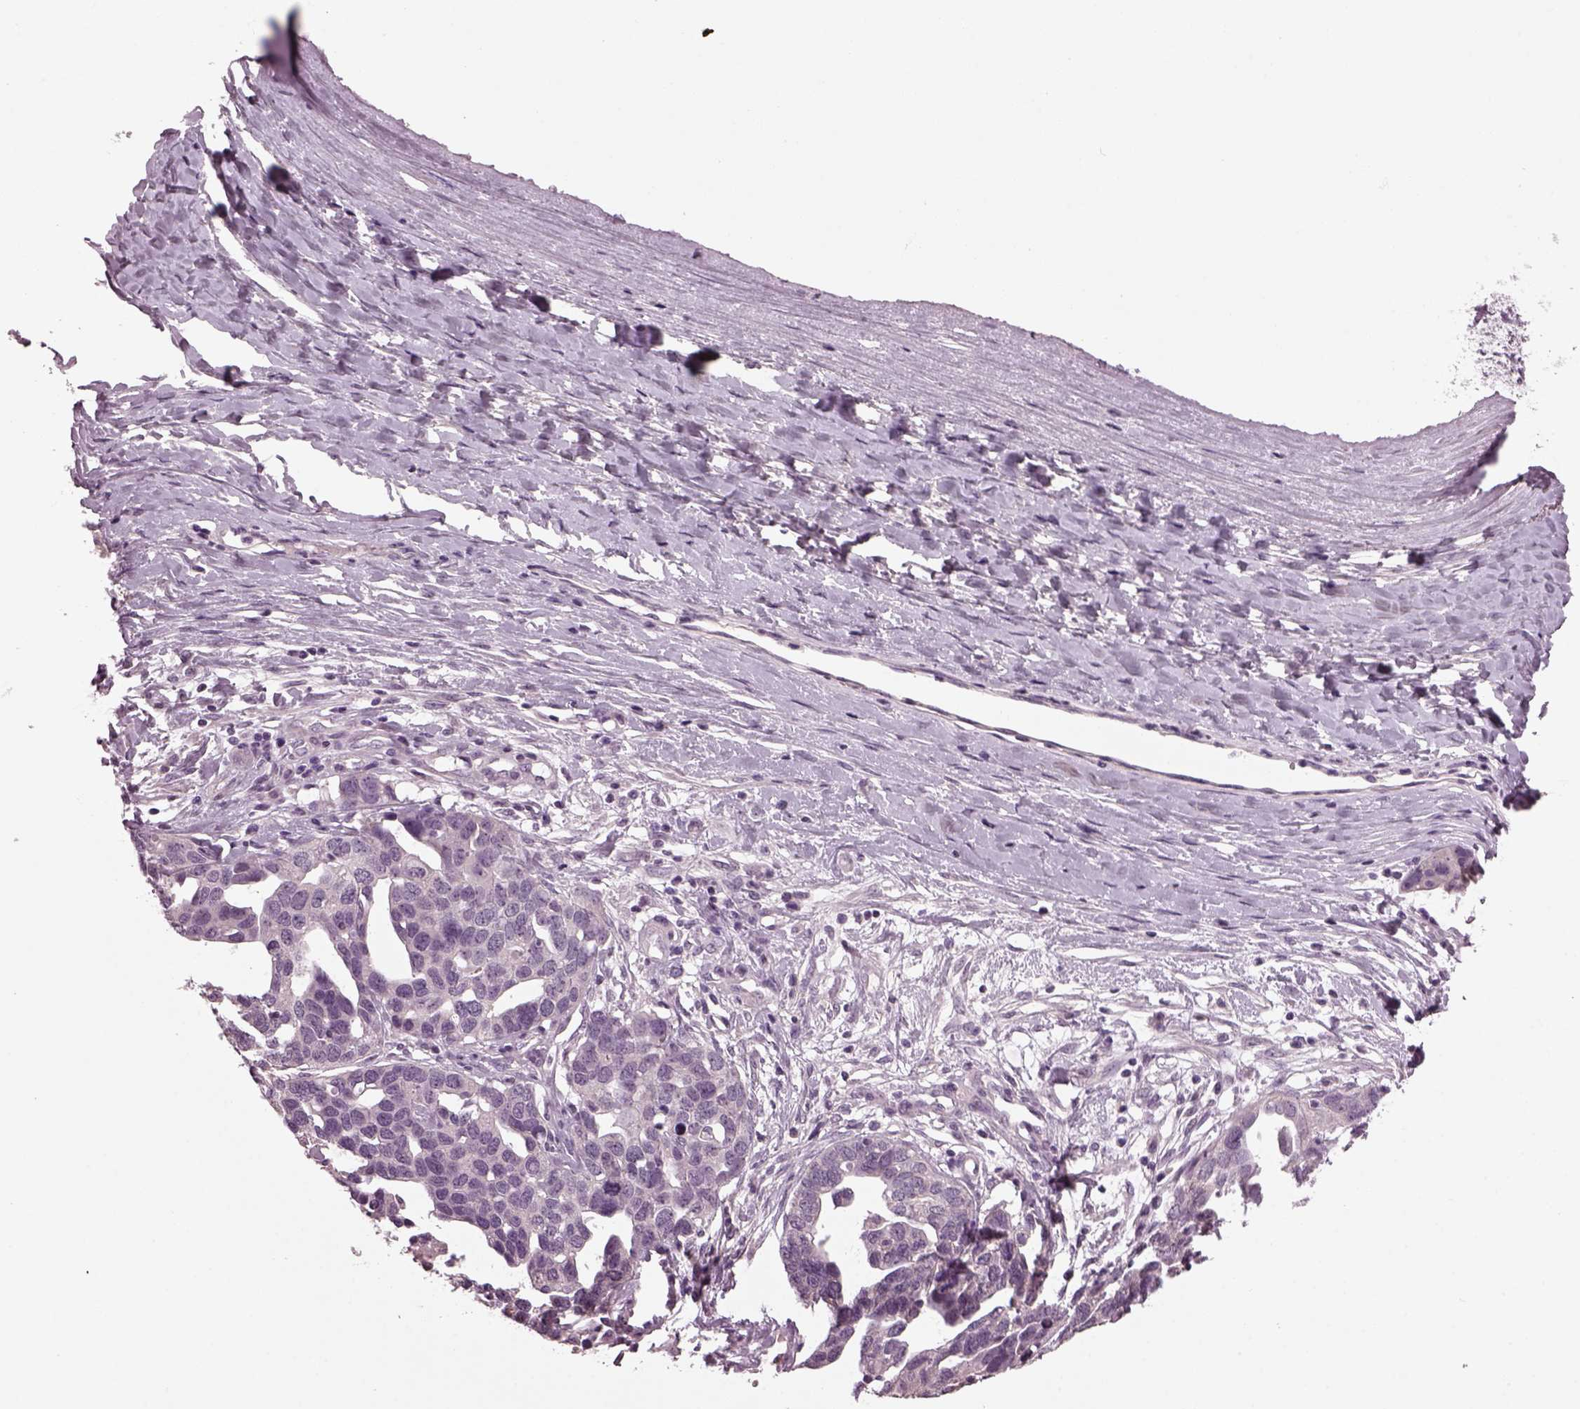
{"staining": {"intensity": "negative", "quantity": "none", "location": "none"}, "tissue": "ovarian cancer", "cell_type": "Tumor cells", "image_type": "cancer", "snomed": [{"axis": "morphology", "description": "Cystadenocarcinoma, serous, NOS"}, {"axis": "topography", "description": "Ovary"}], "caption": "Immunohistochemistry (IHC) photomicrograph of serous cystadenocarcinoma (ovarian) stained for a protein (brown), which exhibits no positivity in tumor cells. (DAB IHC, high magnification).", "gene": "CLCN4", "patient": {"sex": "female", "age": 54}}